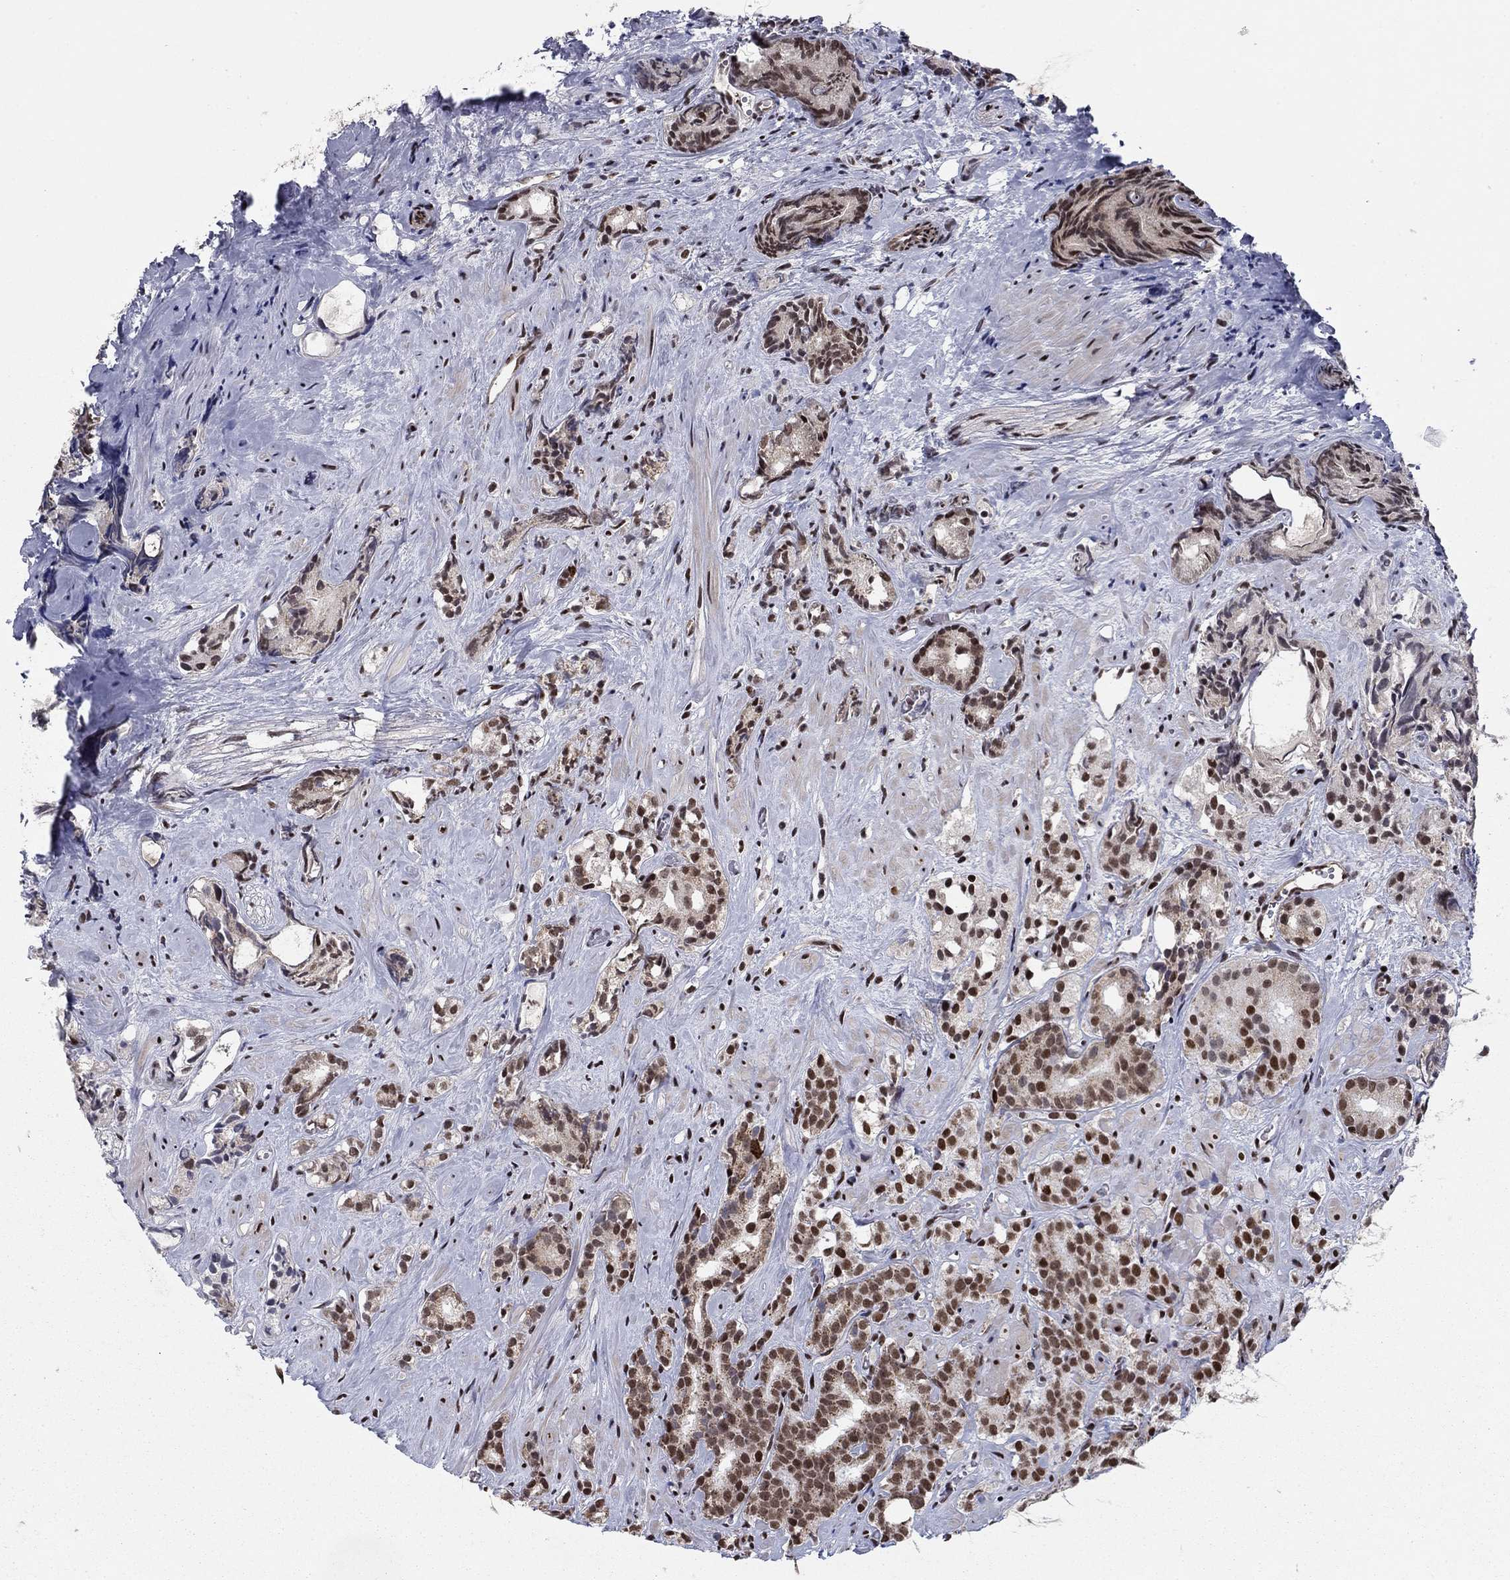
{"staining": {"intensity": "moderate", "quantity": "25%-75%", "location": "cytoplasmic/membranous,nuclear"}, "tissue": "prostate cancer", "cell_type": "Tumor cells", "image_type": "cancer", "snomed": [{"axis": "morphology", "description": "Adenocarcinoma, High grade"}, {"axis": "topography", "description": "Prostate"}], "caption": "DAB (3,3'-diaminobenzidine) immunohistochemical staining of human prostate adenocarcinoma (high-grade) reveals moderate cytoplasmic/membranous and nuclear protein staining in about 25%-75% of tumor cells.", "gene": "N4BP2", "patient": {"sex": "male", "age": 90}}